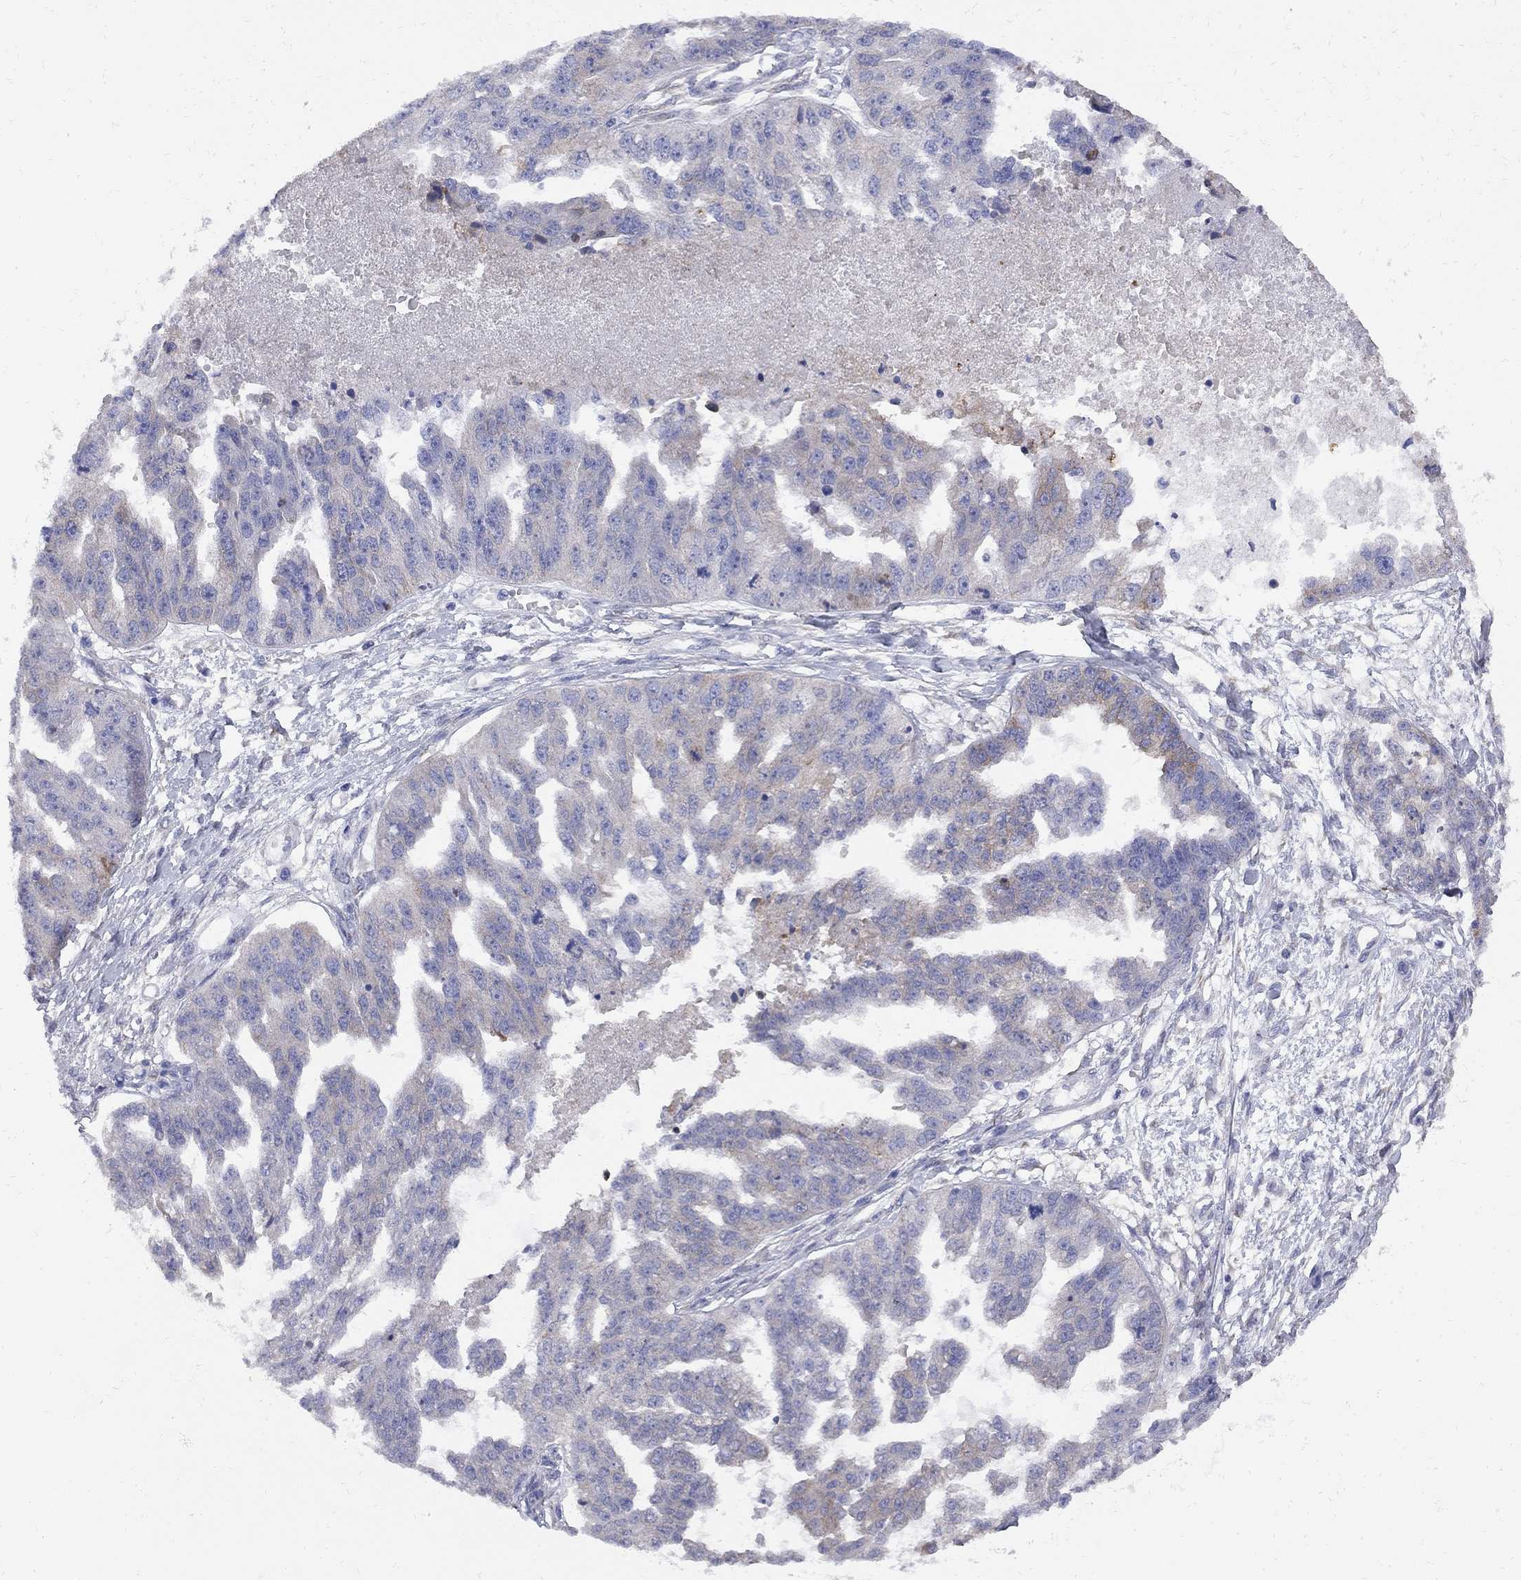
{"staining": {"intensity": "moderate", "quantity": "<25%", "location": "cytoplasmic/membranous"}, "tissue": "ovarian cancer", "cell_type": "Tumor cells", "image_type": "cancer", "snomed": [{"axis": "morphology", "description": "Cystadenocarcinoma, serous, NOS"}, {"axis": "topography", "description": "Ovary"}], "caption": "Serous cystadenocarcinoma (ovarian) was stained to show a protein in brown. There is low levels of moderate cytoplasmic/membranous expression in approximately <25% of tumor cells.", "gene": "MTHFR", "patient": {"sex": "female", "age": 58}}